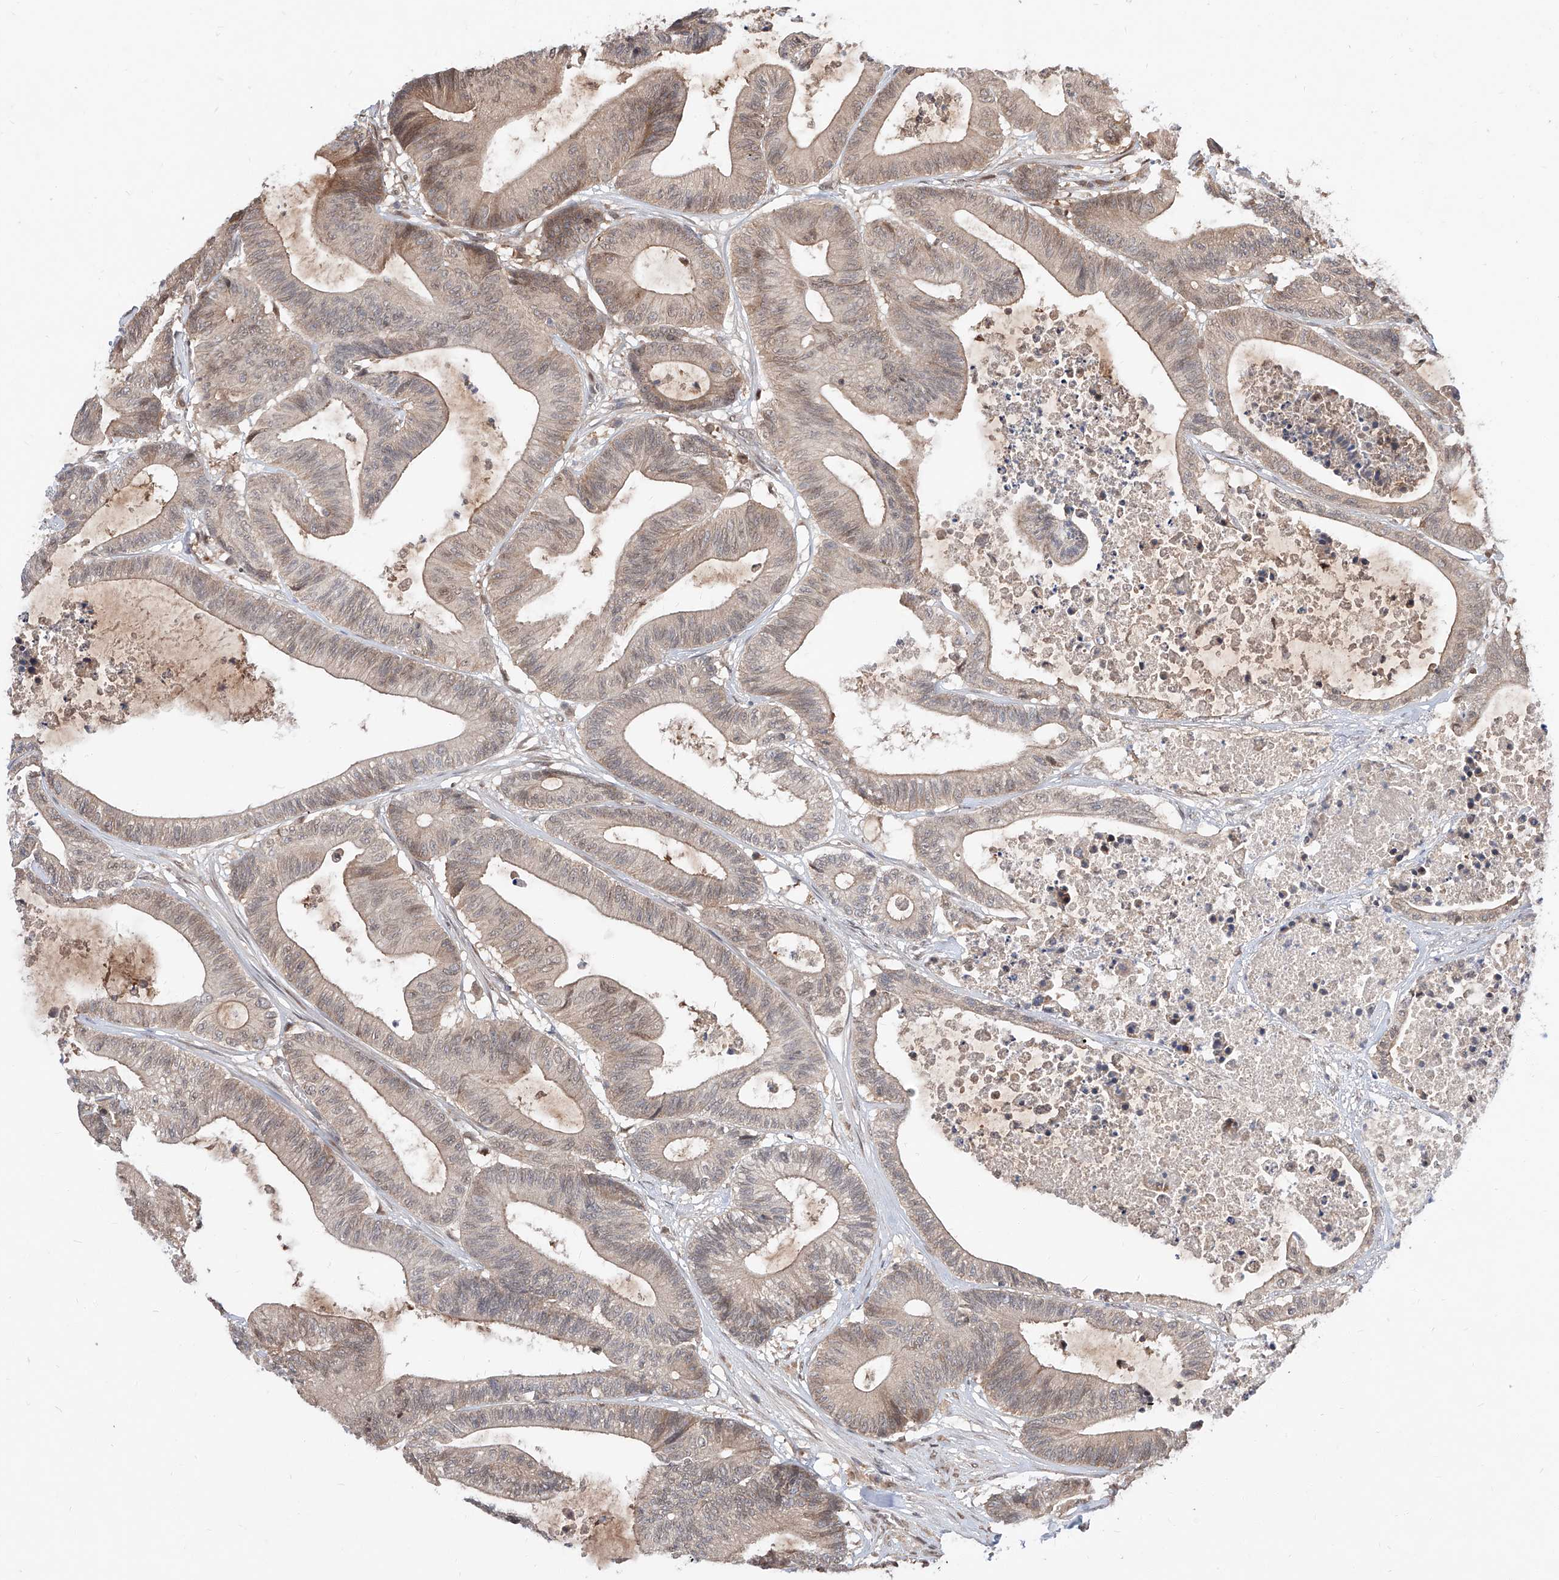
{"staining": {"intensity": "weak", "quantity": ">75%", "location": "cytoplasmic/membranous,nuclear"}, "tissue": "colorectal cancer", "cell_type": "Tumor cells", "image_type": "cancer", "snomed": [{"axis": "morphology", "description": "Adenocarcinoma, NOS"}, {"axis": "topography", "description": "Colon"}], "caption": "High-power microscopy captured an immunohistochemistry (IHC) image of colorectal cancer (adenocarcinoma), revealing weak cytoplasmic/membranous and nuclear expression in approximately >75% of tumor cells.", "gene": "DIRAS3", "patient": {"sex": "female", "age": 84}}